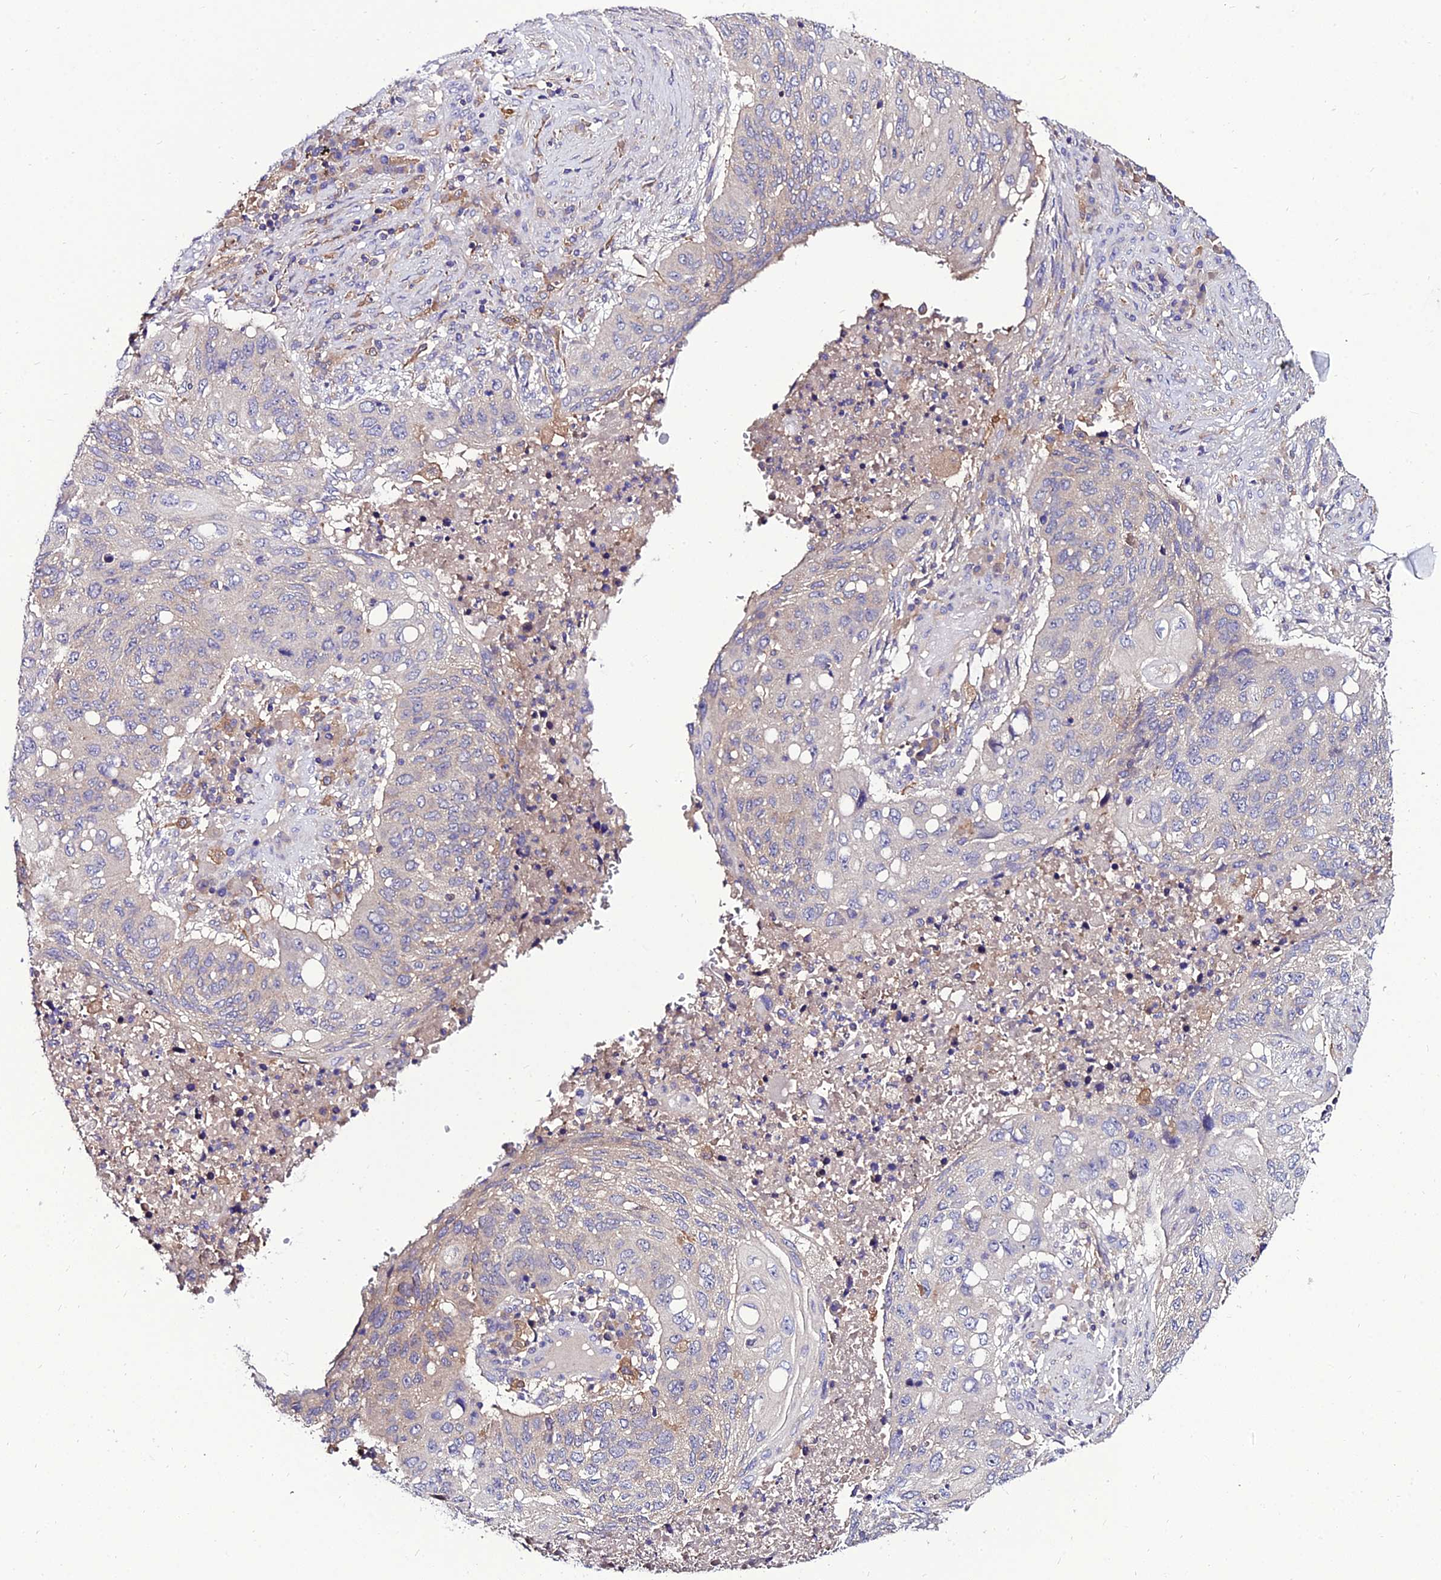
{"staining": {"intensity": "negative", "quantity": "none", "location": "none"}, "tissue": "lung cancer", "cell_type": "Tumor cells", "image_type": "cancer", "snomed": [{"axis": "morphology", "description": "Squamous cell carcinoma, NOS"}, {"axis": "topography", "description": "Lung"}], "caption": "High power microscopy image of an IHC photomicrograph of lung squamous cell carcinoma, revealing no significant staining in tumor cells.", "gene": "C2orf69", "patient": {"sex": "female", "age": 63}}